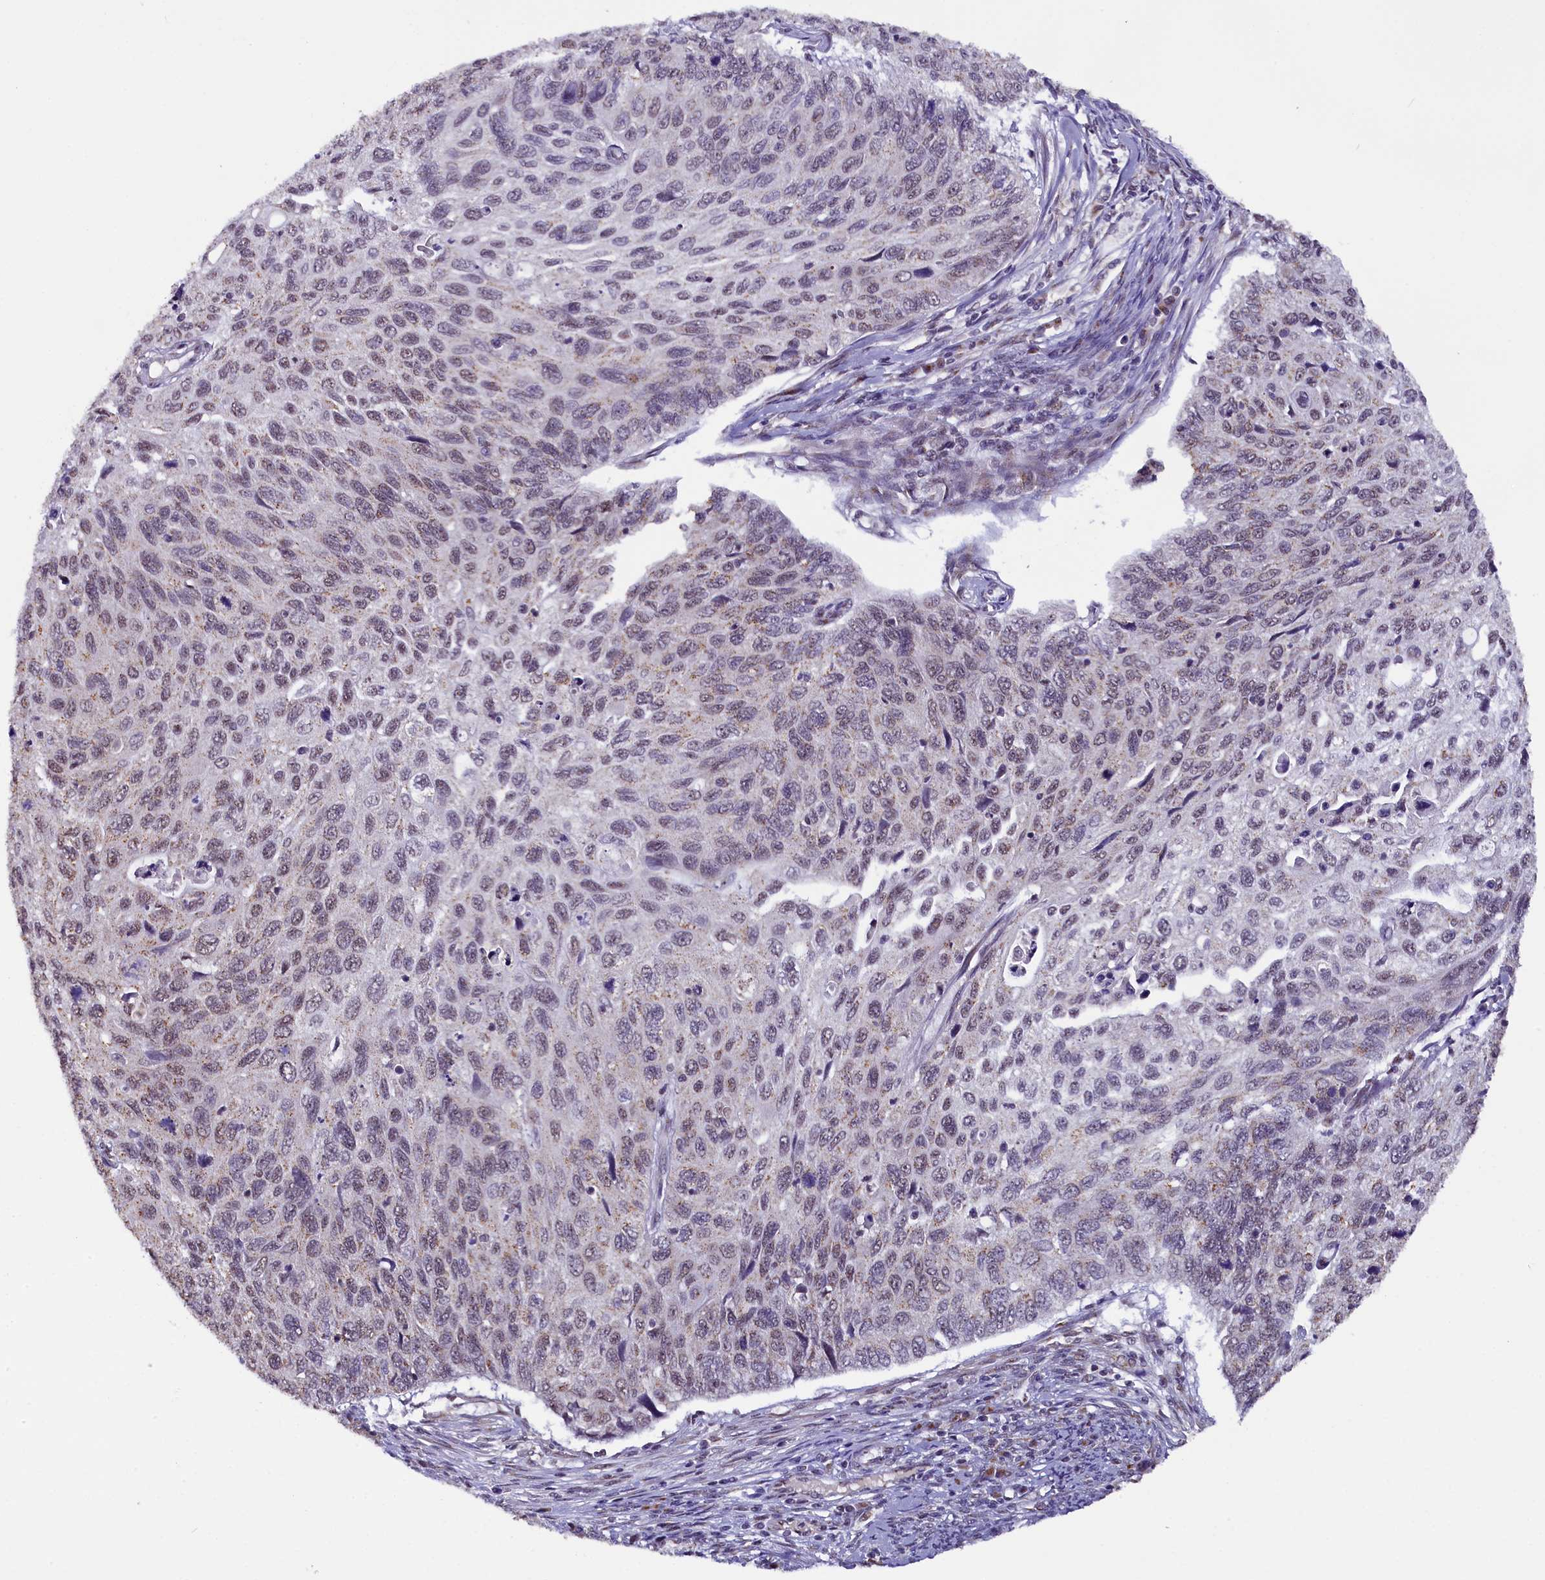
{"staining": {"intensity": "moderate", "quantity": "<25%", "location": "cytoplasmic/membranous,nuclear"}, "tissue": "cervical cancer", "cell_type": "Tumor cells", "image_type": "cancer", "snomed": [{"axis": "morphology", "description": "Squamous cell carcinoma, NOS"}, {"axis": "topography", "description": "Cervix"}], "caption": "Human cervical squamous cell carcinoma stained with a protein marker reveals moderate staining in tumor cells.", "gene": "NCBP1", "patient": {"sex": "female", "age": 70}}